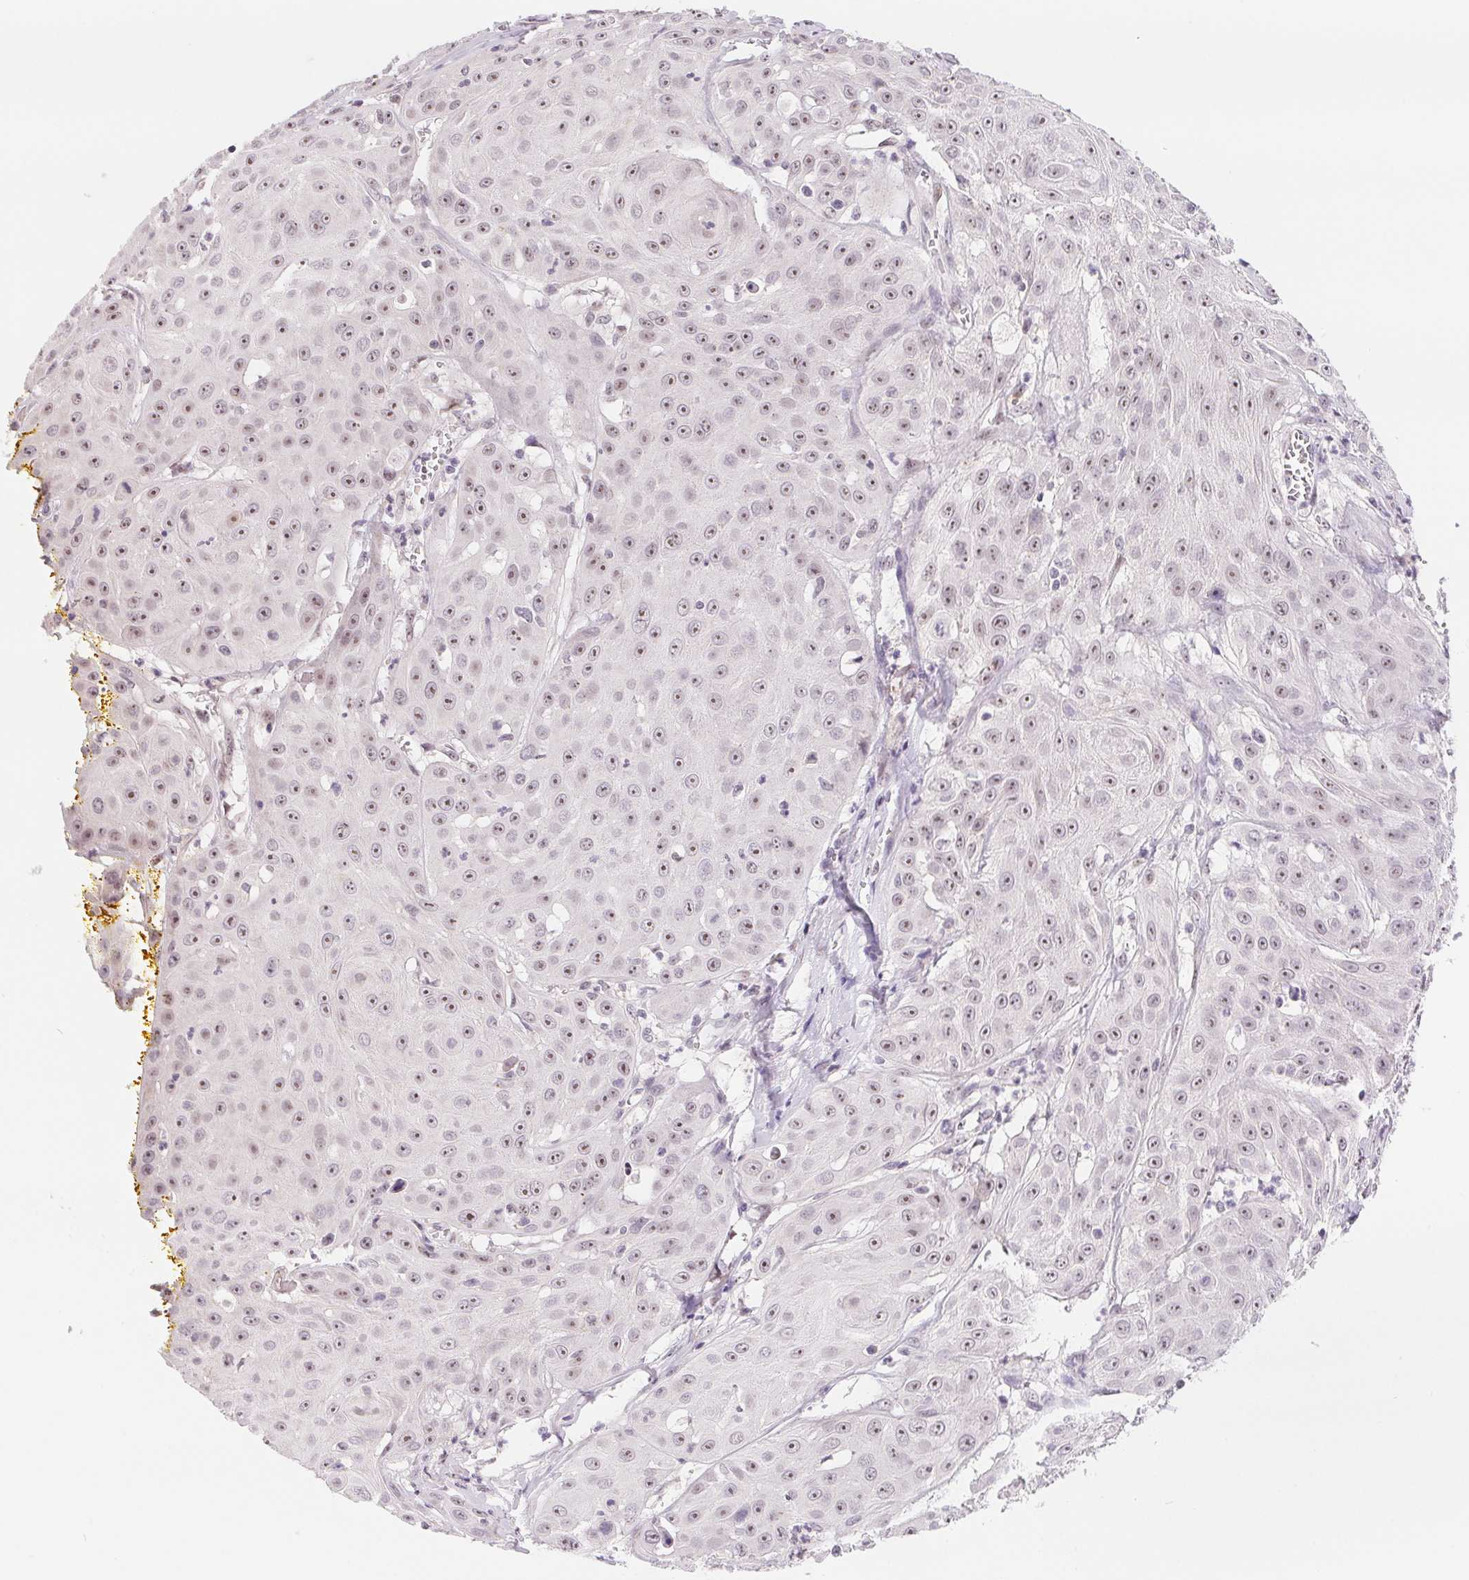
{"staining": {"intensity": "moderate", "quantity": ">75%", "location": "nuclear"}, "tissue": "head and neck cancer", "cell_type": "Tumor cells", "image_type": "cancer", "snomed": [{"axis": "morphology", "description": "Squamous cell carcinoma, NOS"}, {"axis": "topography", "description": "Oral tissue"}, {"axis": "topography", "description": "Head-Neck"}], "caption": "Immunohistochemical staining of head and neck cancer displays moderate nuclear protein staining in about >75% of tumor cells.", "gene": "LCA5L", "patient": {"sex": "male", "age": 81}}